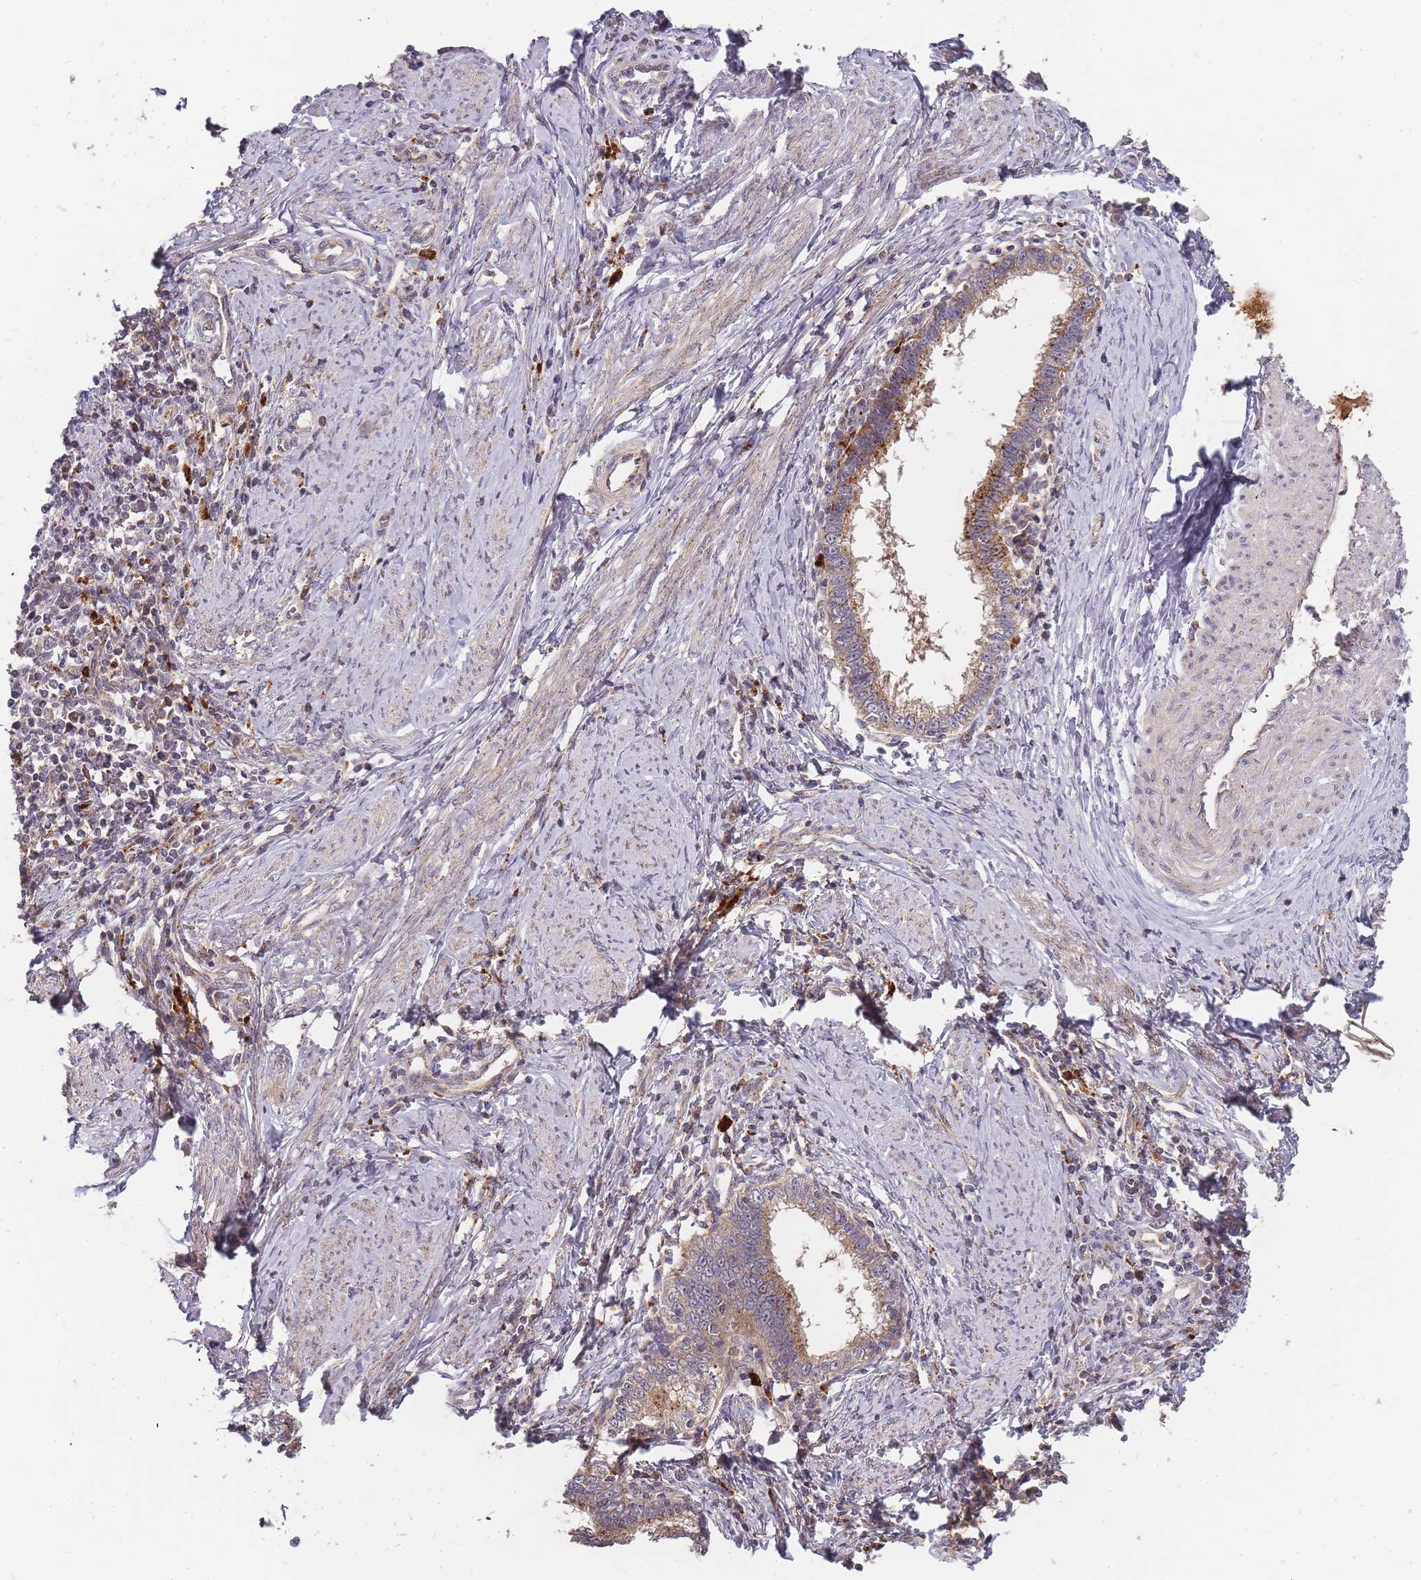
{"staining": {"intensity": "moderate", "quantity": ">75%", "location": "cytoplasmic/membranous"}, "tissue": "cervical cancer", "cell_type": "Tumor cells", "image_type": "cancer", "snomed": [{"axis": "morphology", "description": "Adenocarcinoma, NOS"}, {"axis": "topography", "description": "Cervix"}], "caption": "Protein expression analysis of cervical cancer shows moderate cytoplasmic/membranous positivity in approximately >75% of tumor cells. Ihc stains the protein of interest in brown and the nuclei are stained blue.", "gene": "ATG5", "patient": {"sex": "female", "age": 36}}